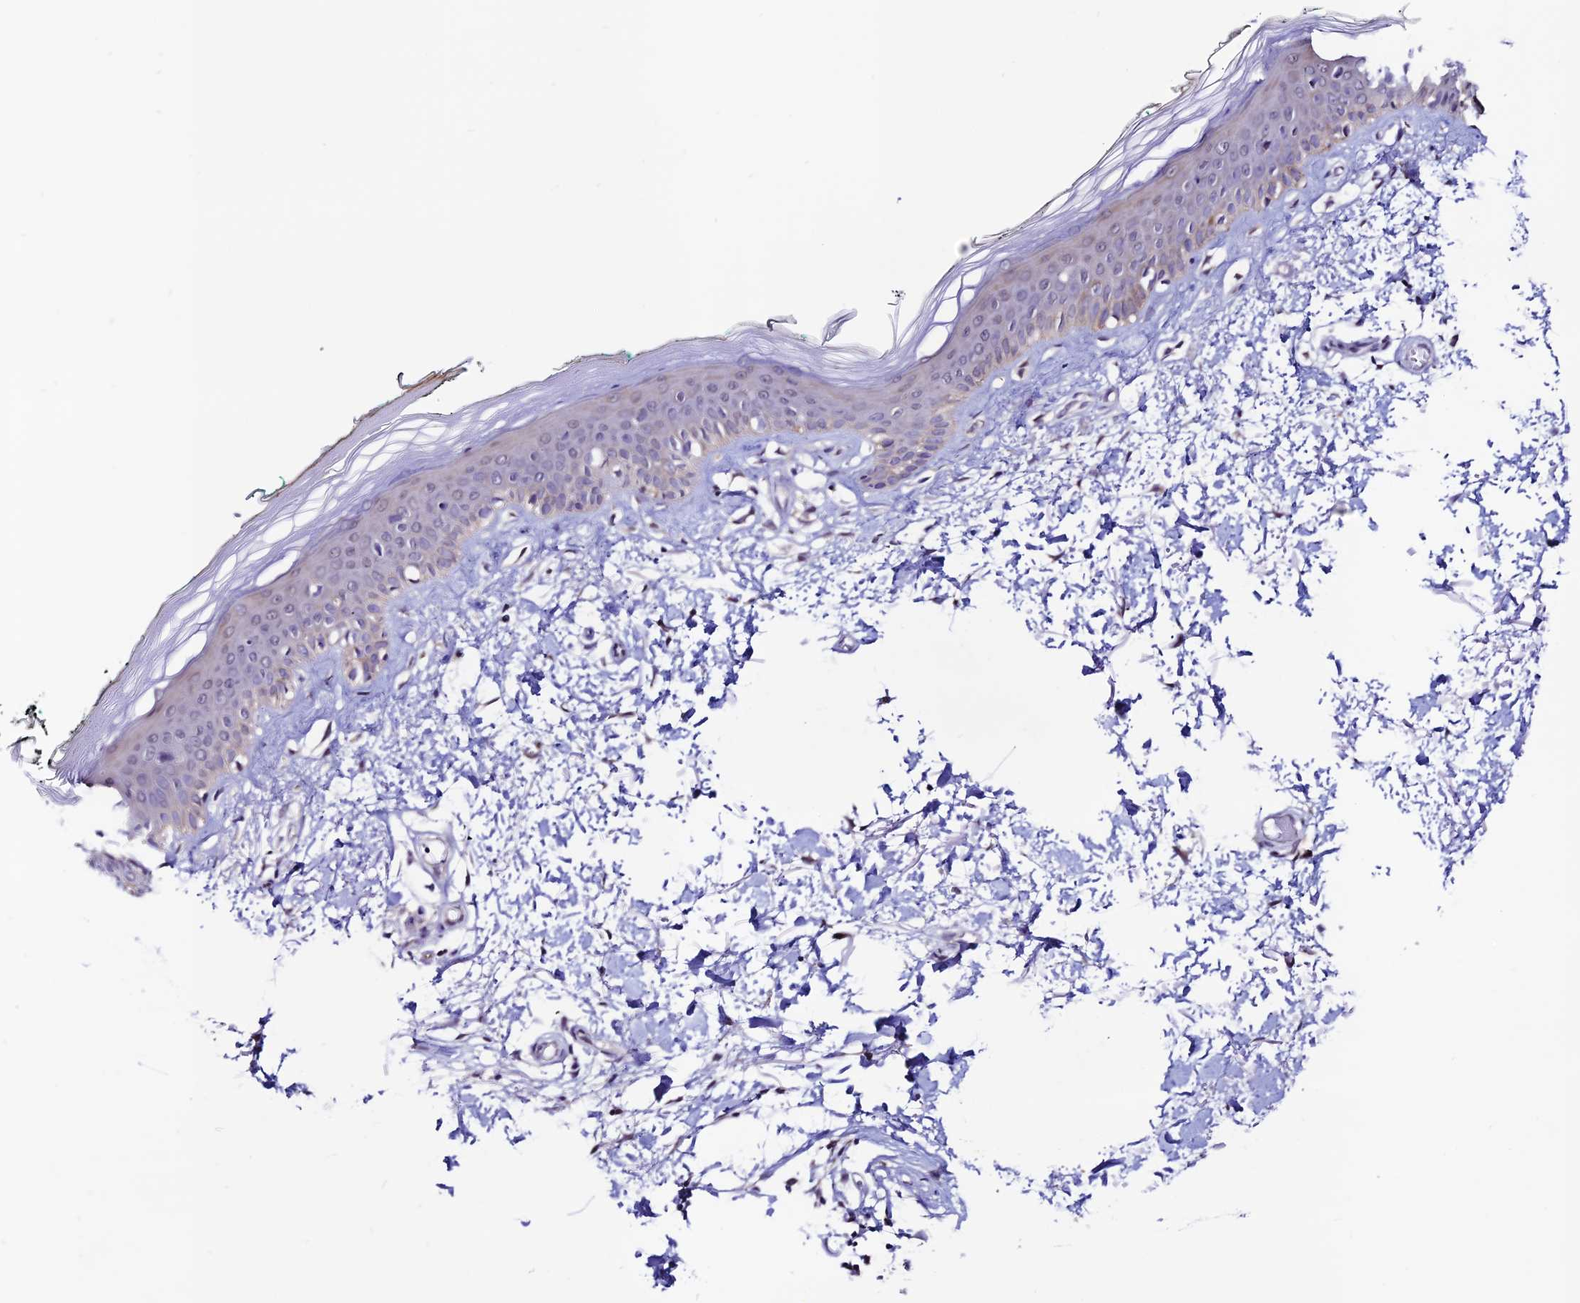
{"staining": {"intensity": "negative", "quantity": "none", "location": "none"}, "tissue": "skin", "cell_type": "Fibroblasts", "image_type": "normal", "snomed": [{"axis": "morphology", "description": "Normal tissue, NOS"}, {"axis": "topography", "description": "Skin"}], "caption": "High magnification brightfield microscopy of normal skin stained with DAB (brown) and counterstained with hematoxylin (blue): fibroblasts show no significant expression. (DAB immunohistochemistry (IHC), high magnification).", "gene": "FZD8", "patient": {"sex": "male", "age": 62}}